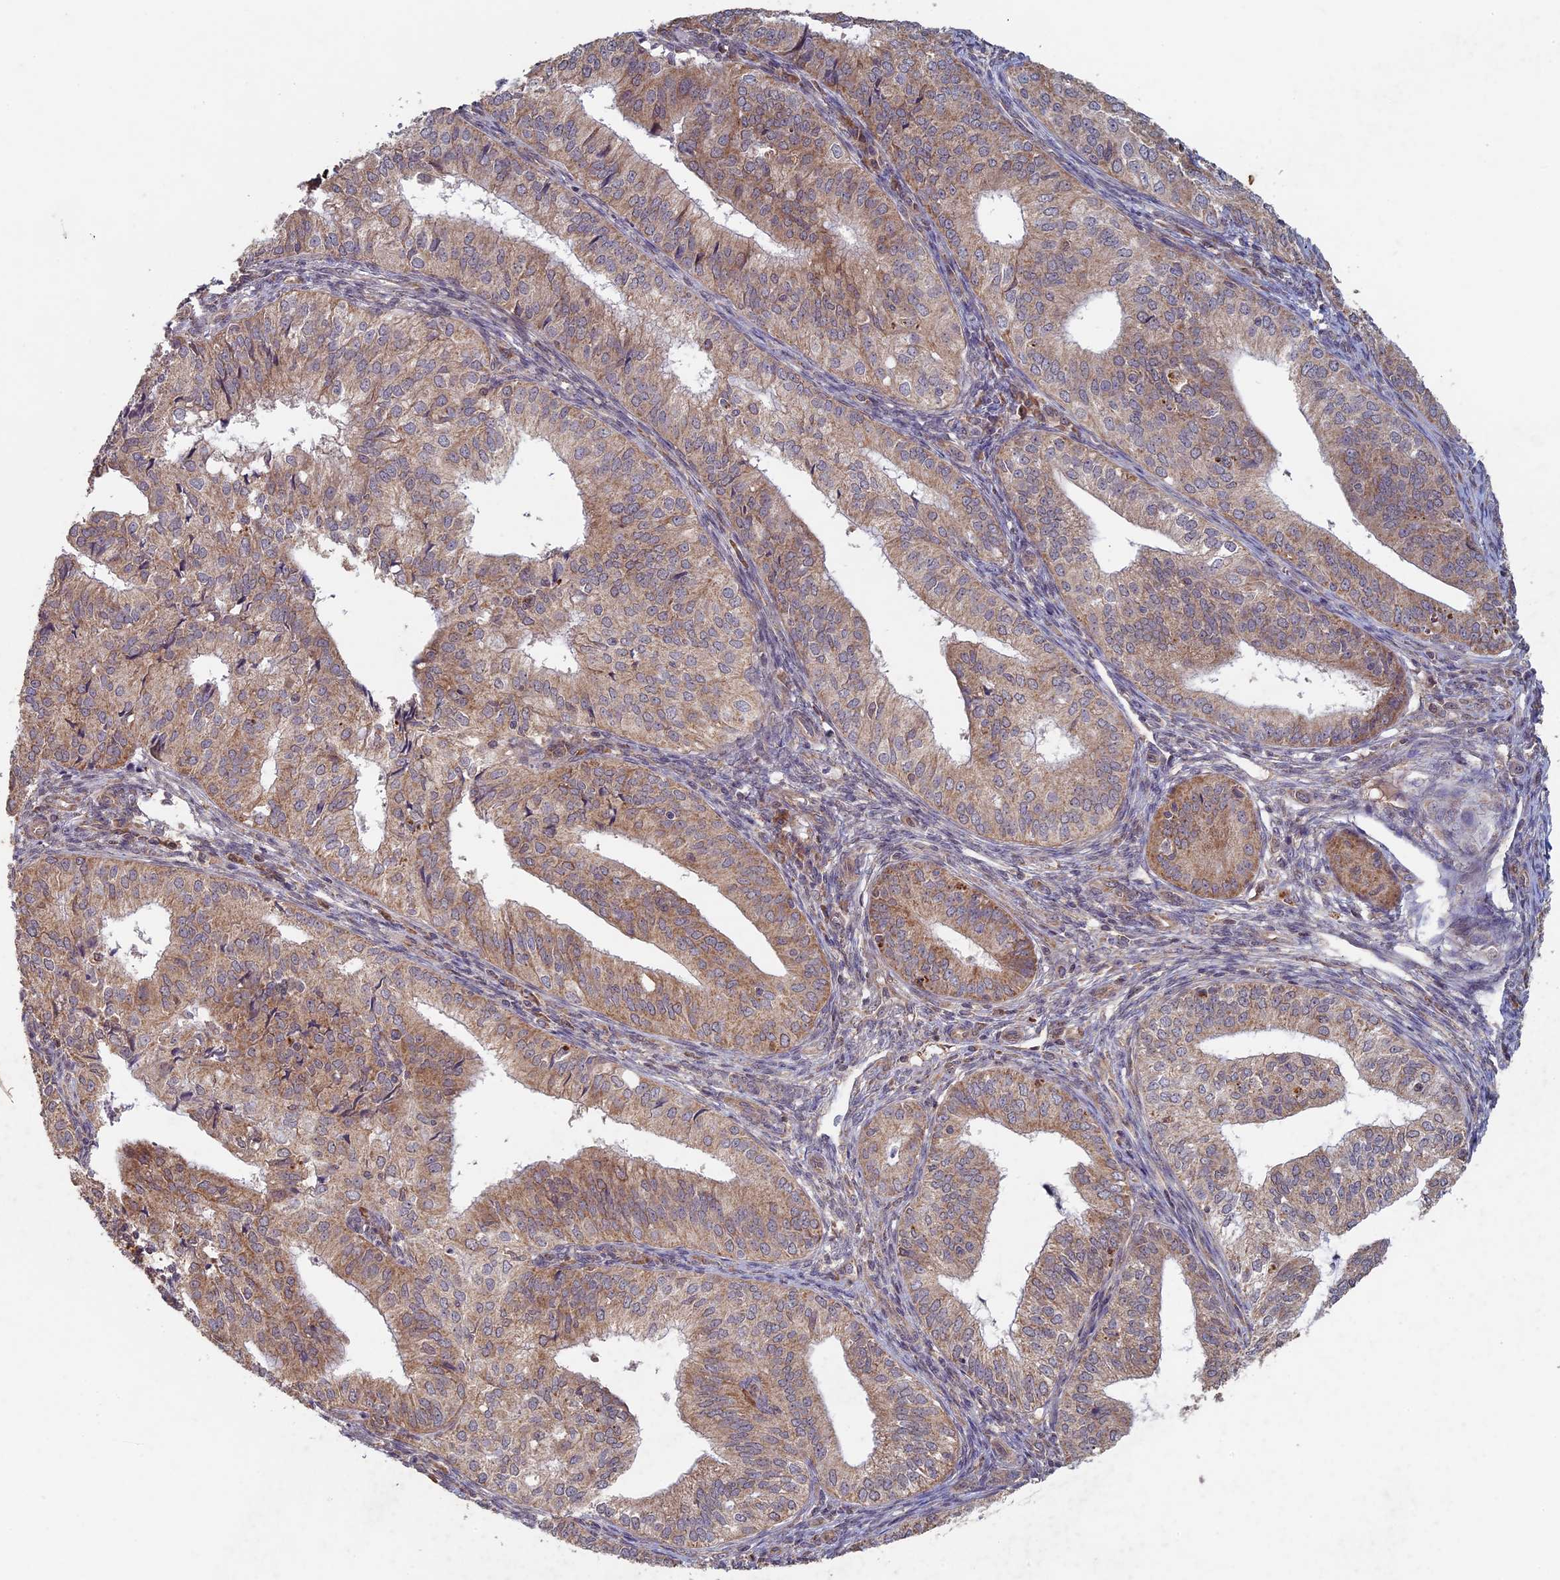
{"staining": {"intensity": "moderate", "quantity": ">75%", "location": "cytoplasmic/membranous"}, "tissue": "endometrial cancer", "cell_type": "Tumor cells", "image_type": "cancer", "snomed": [{"axis": "morphology", "description": "Adenocarcinoma, NOS"}, {"axis": "topography", "description": "Endometrium"}], "caption": "A high-resolution histopathology image shows IHC staining of endometrial cancer (adenocarcinoma), which demonstrates moderate cytoplasmic/membranous positivity in about >75% of tumor cells.", "gene": "RCCD1", "patient": {"sex": "female", "age": 50}}